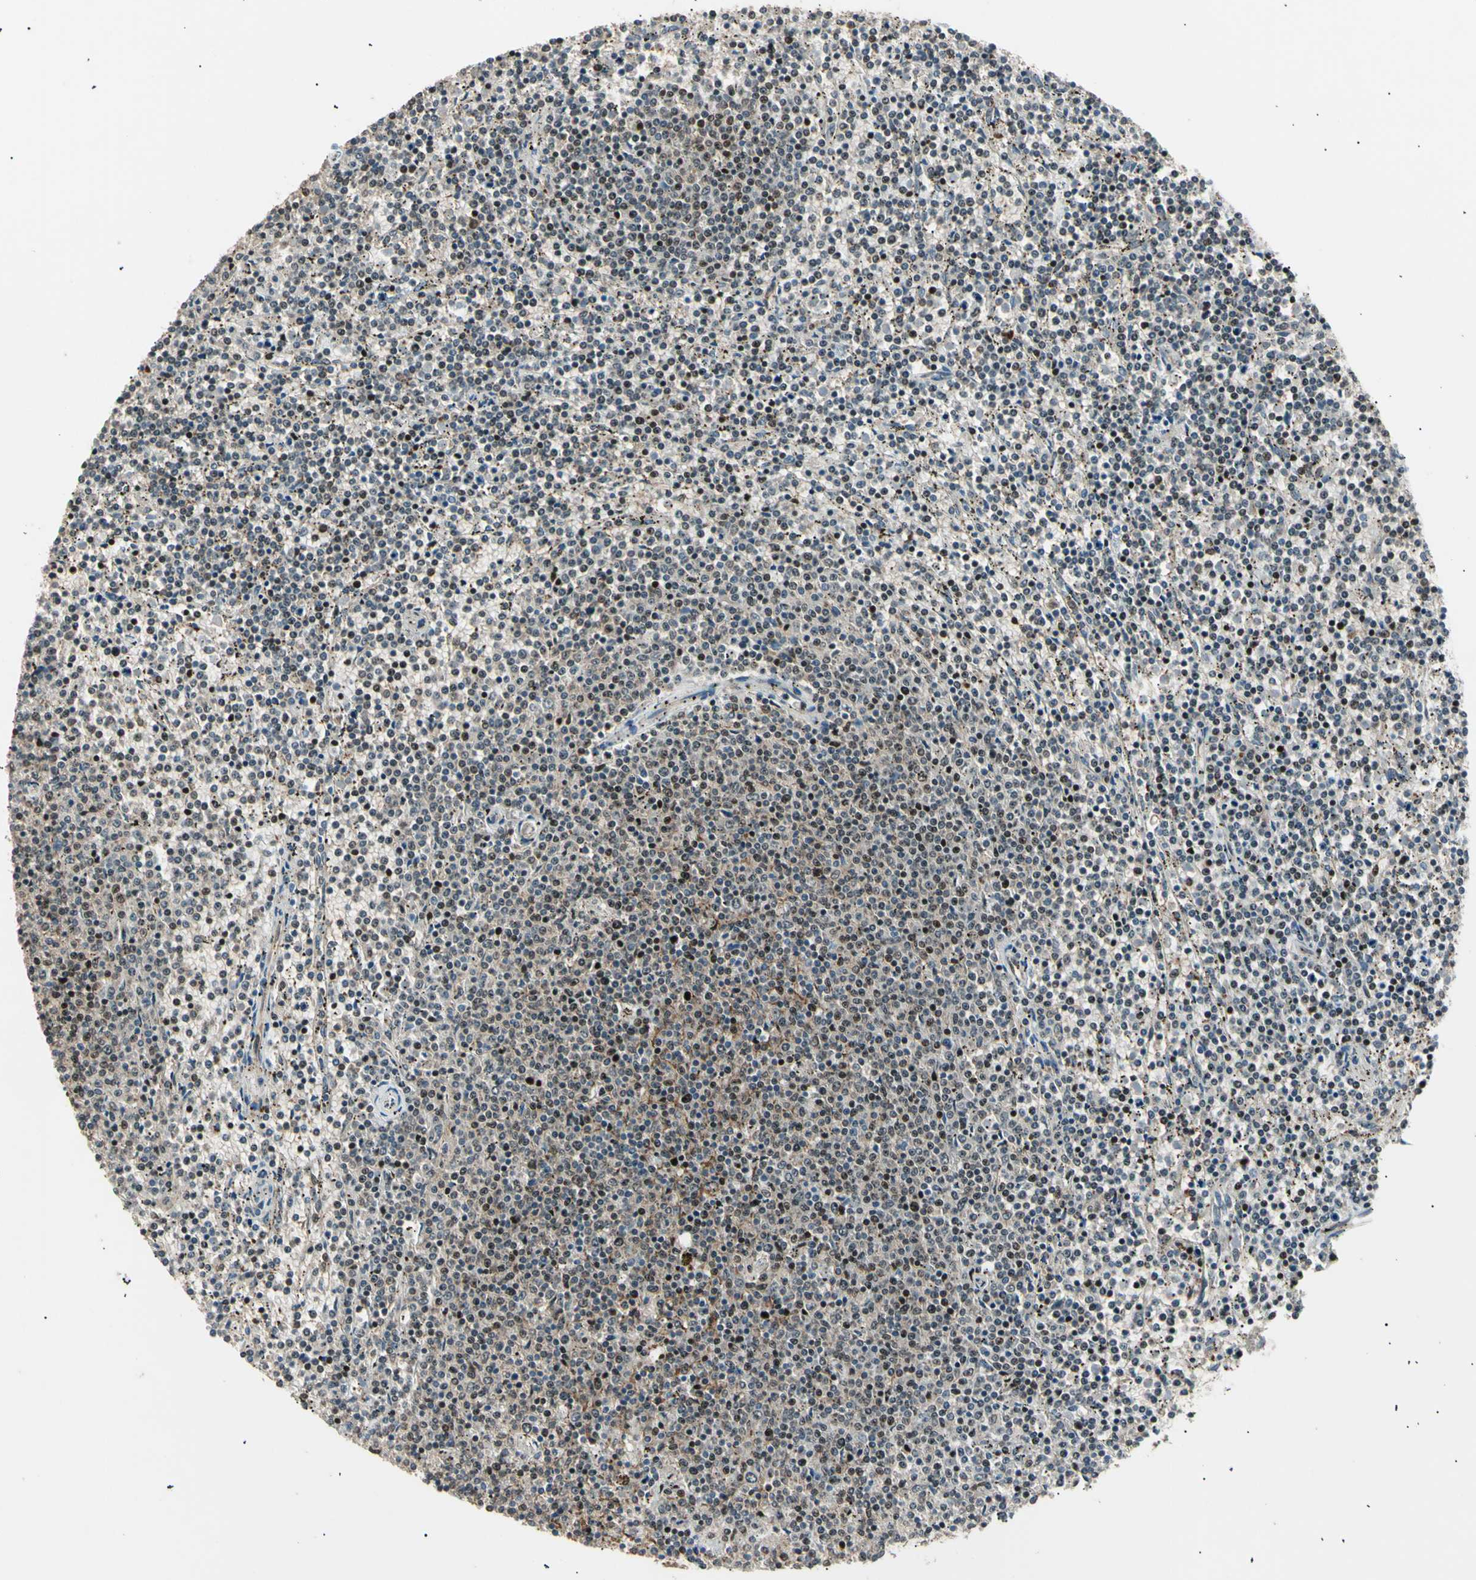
{"staining": {"intensity": "weak", "quantity": "25%-75%", "location": "cytoplasmic/membranous,nuclear"}, "tissue": "lymphoma", "cell_type": "Tumor cells", "image_type": "cancer", "snomed": [{"axis": "morphology", "description": "Malignant lymphoma, non-Hodgkin's type, Low grade"}, {"axis": "topography", "description": "Spleen"}], "caption": "Immunohistochemical staining of lymphoma shows low levels of weak cytoplasmic/membranous and nuclear expression in about 25%-75% of tumor cells.", "gene": "NUAK2", "patient": {"sex": "female", "age": 50}}